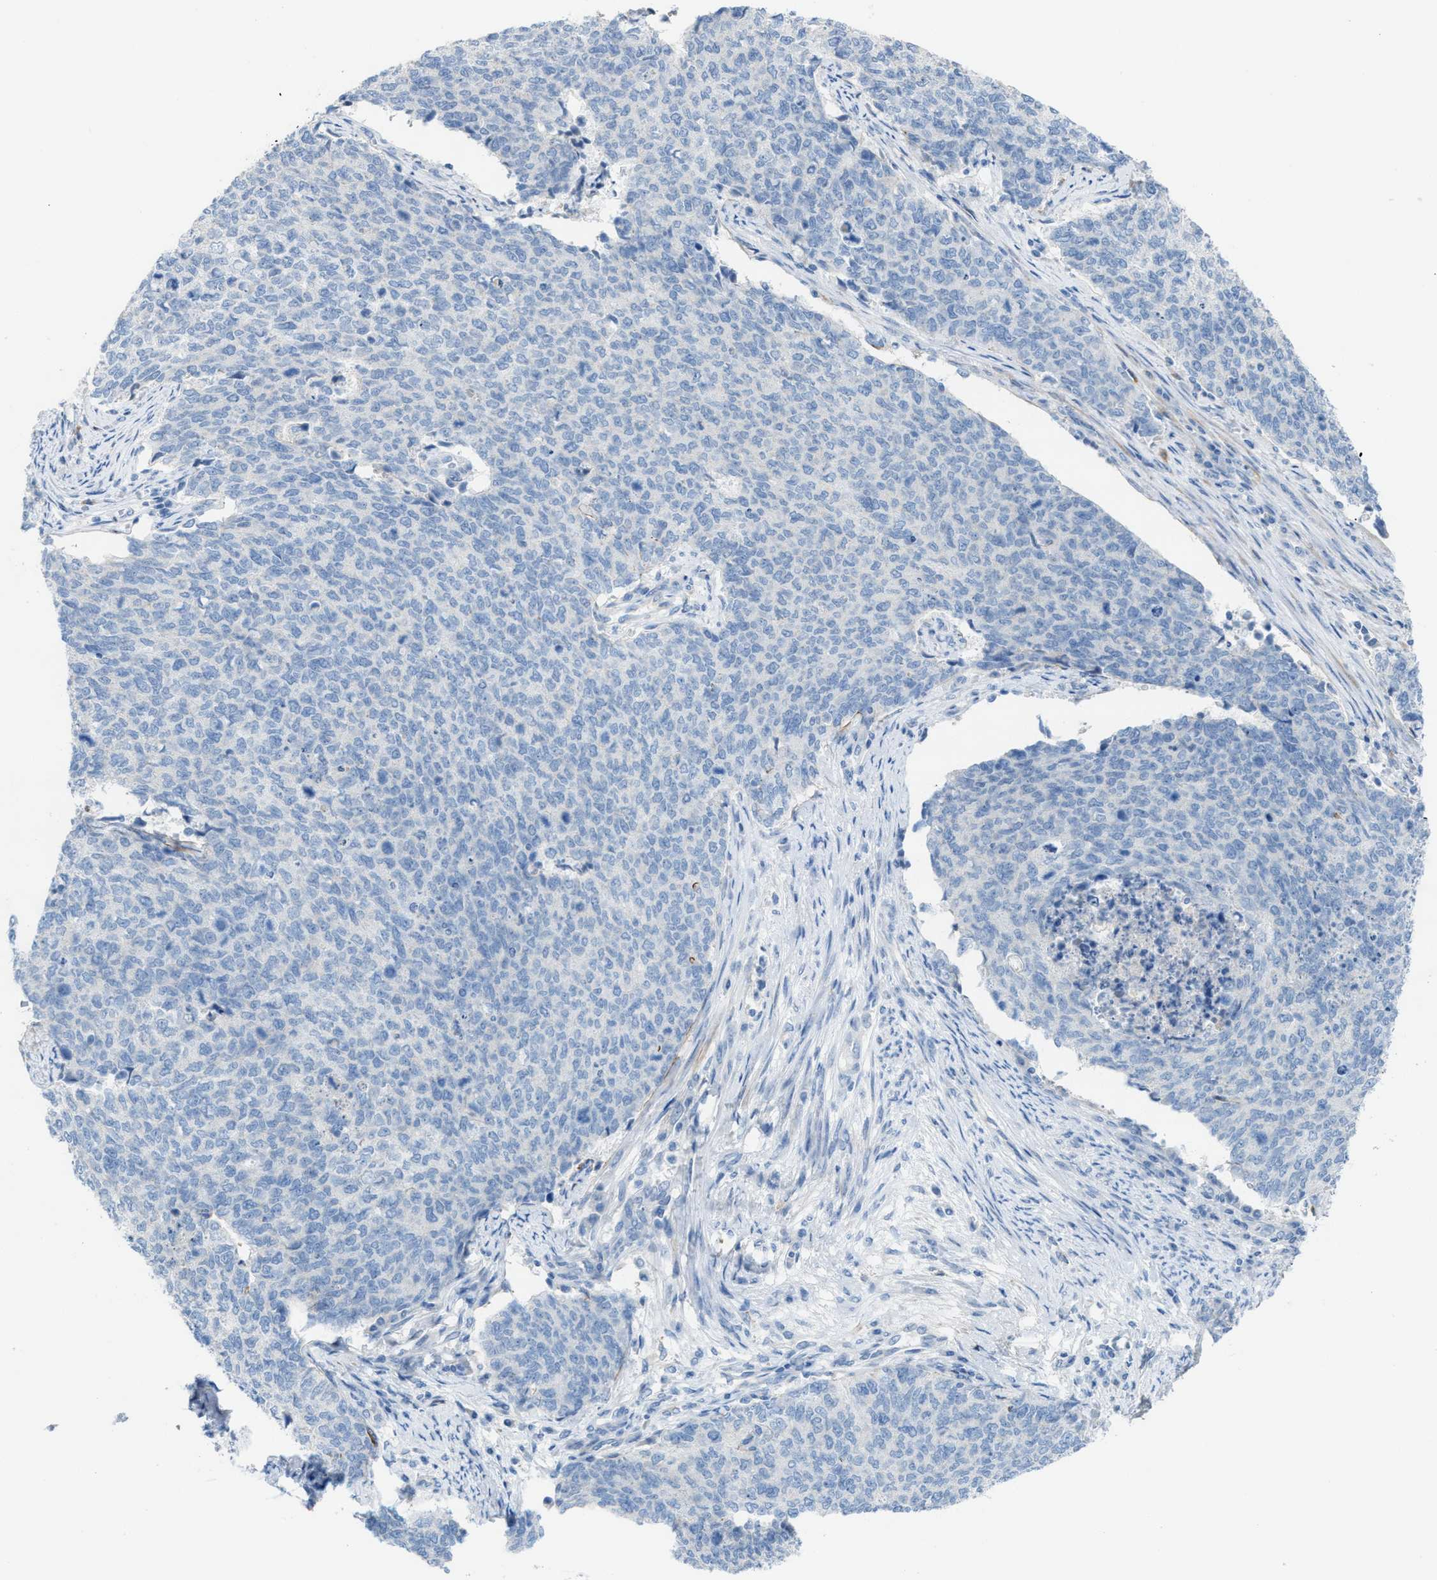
{"staining": {"intensity": "negative", "quantity": "none", "location": "none"}, "tissue": "cervical cancer", "cell_type": "Tumor cells", "image_type": "cancer", "snomed": [{"axis": "morphology", "description": "Squamous cell carcinoma, NOS"}, {"axis": "topography", "description": "Cervix"}], "caption": "Photomicrograph shows no protein positivity in tumor cells of squamous cell carcinoma (cervical) tissue.", "gene": "ASPA", "patient": {"sex": "female", "age": 63}}